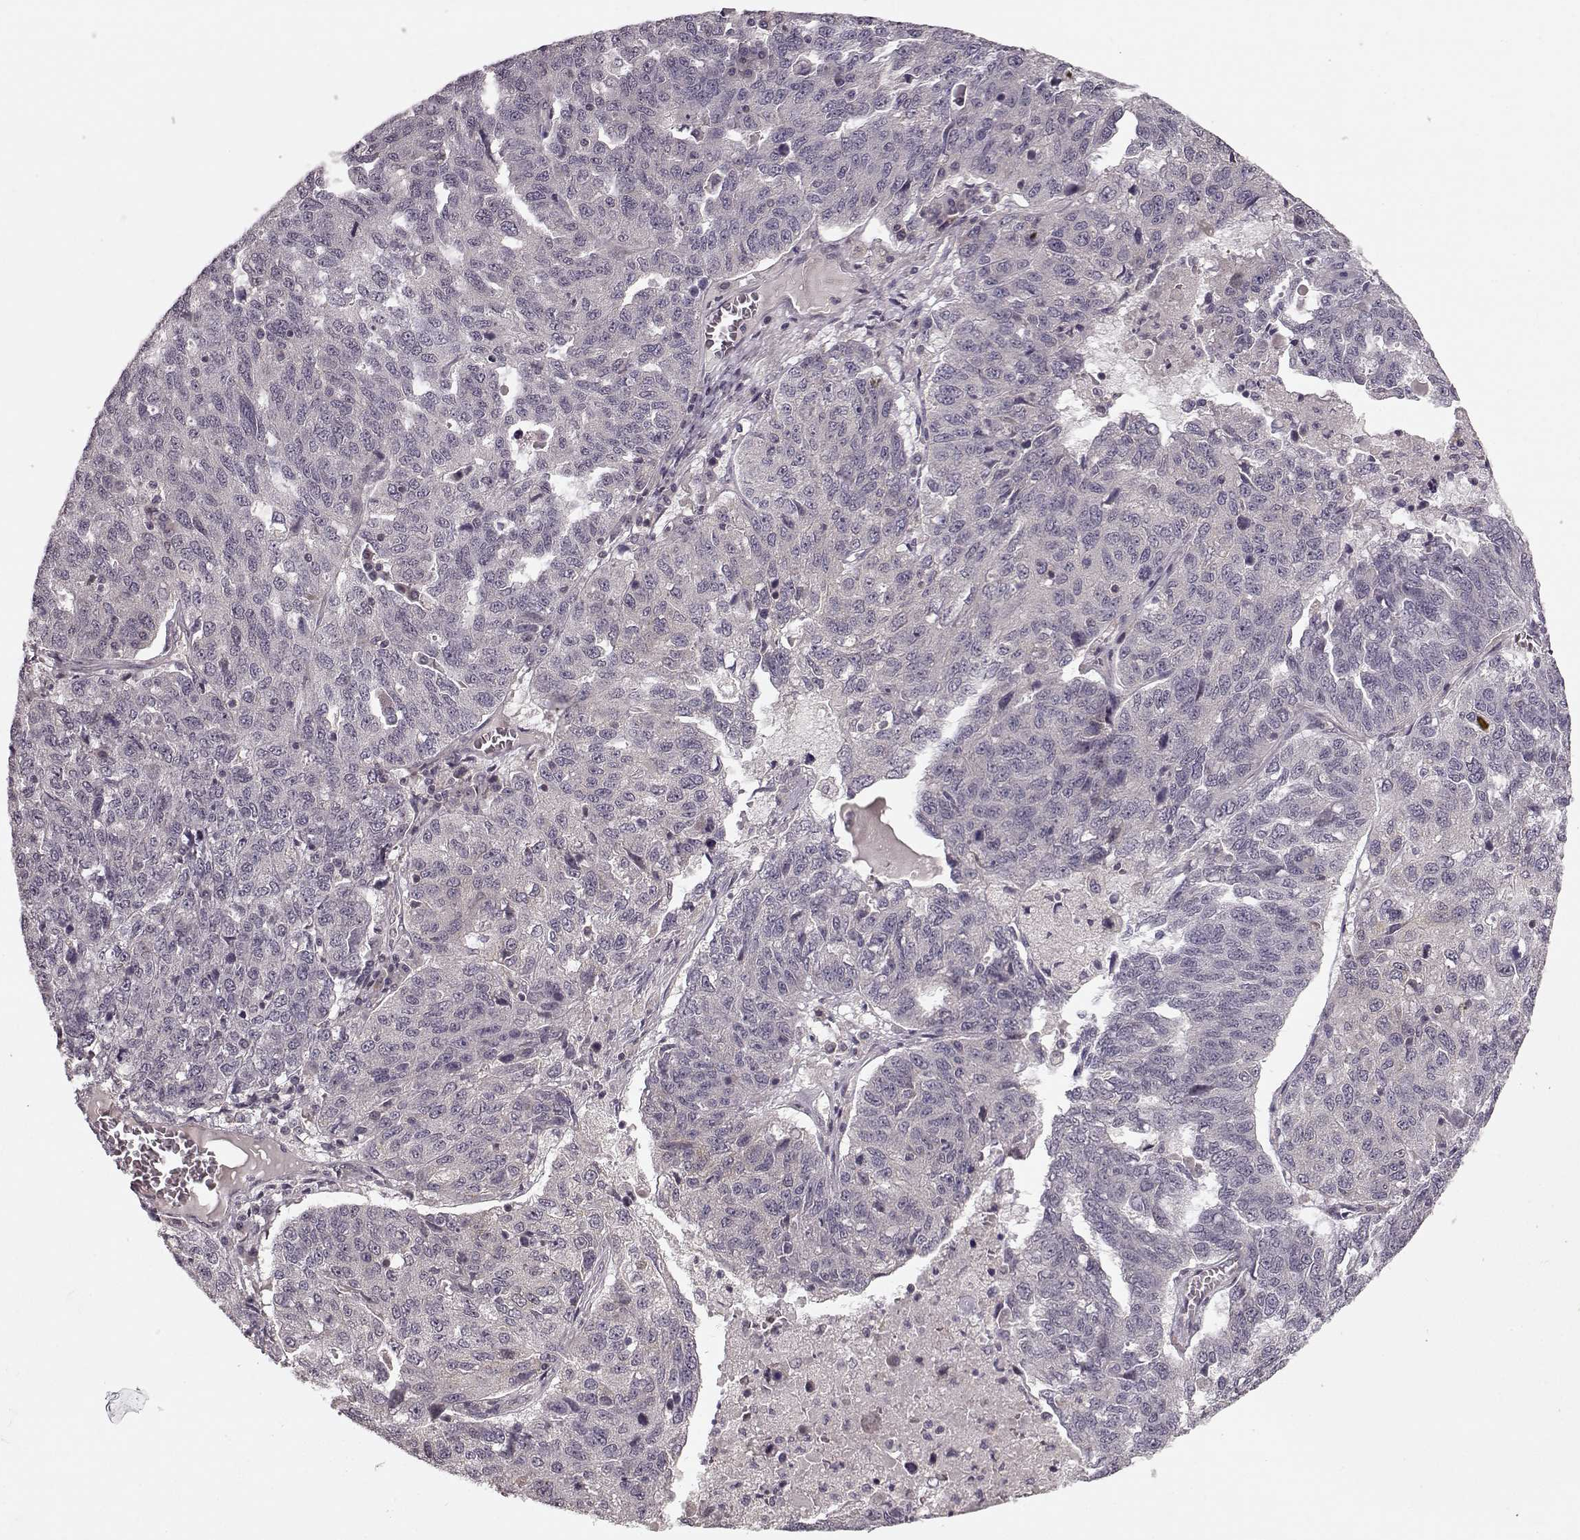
{"staining": {"intensity": "negative", "quantity": "none", "location": "none"}, "tissue": "ovarian cancer", "cell_type": "Tumor cells", "image_type": "cancer", "snomed": [{"axis": "morphology", "description": "Cystadenocarcinoma, serous, NOS"}, {"axis": "topography", "description": "Ovary"}], "caption": "A photomicrograph of human ovarian cancer (serous cystadenocarcinoma) is negative for staining in tumor cells.", "gene": "SLAIN2", "patient": {"sex": "female", "age": 71}}